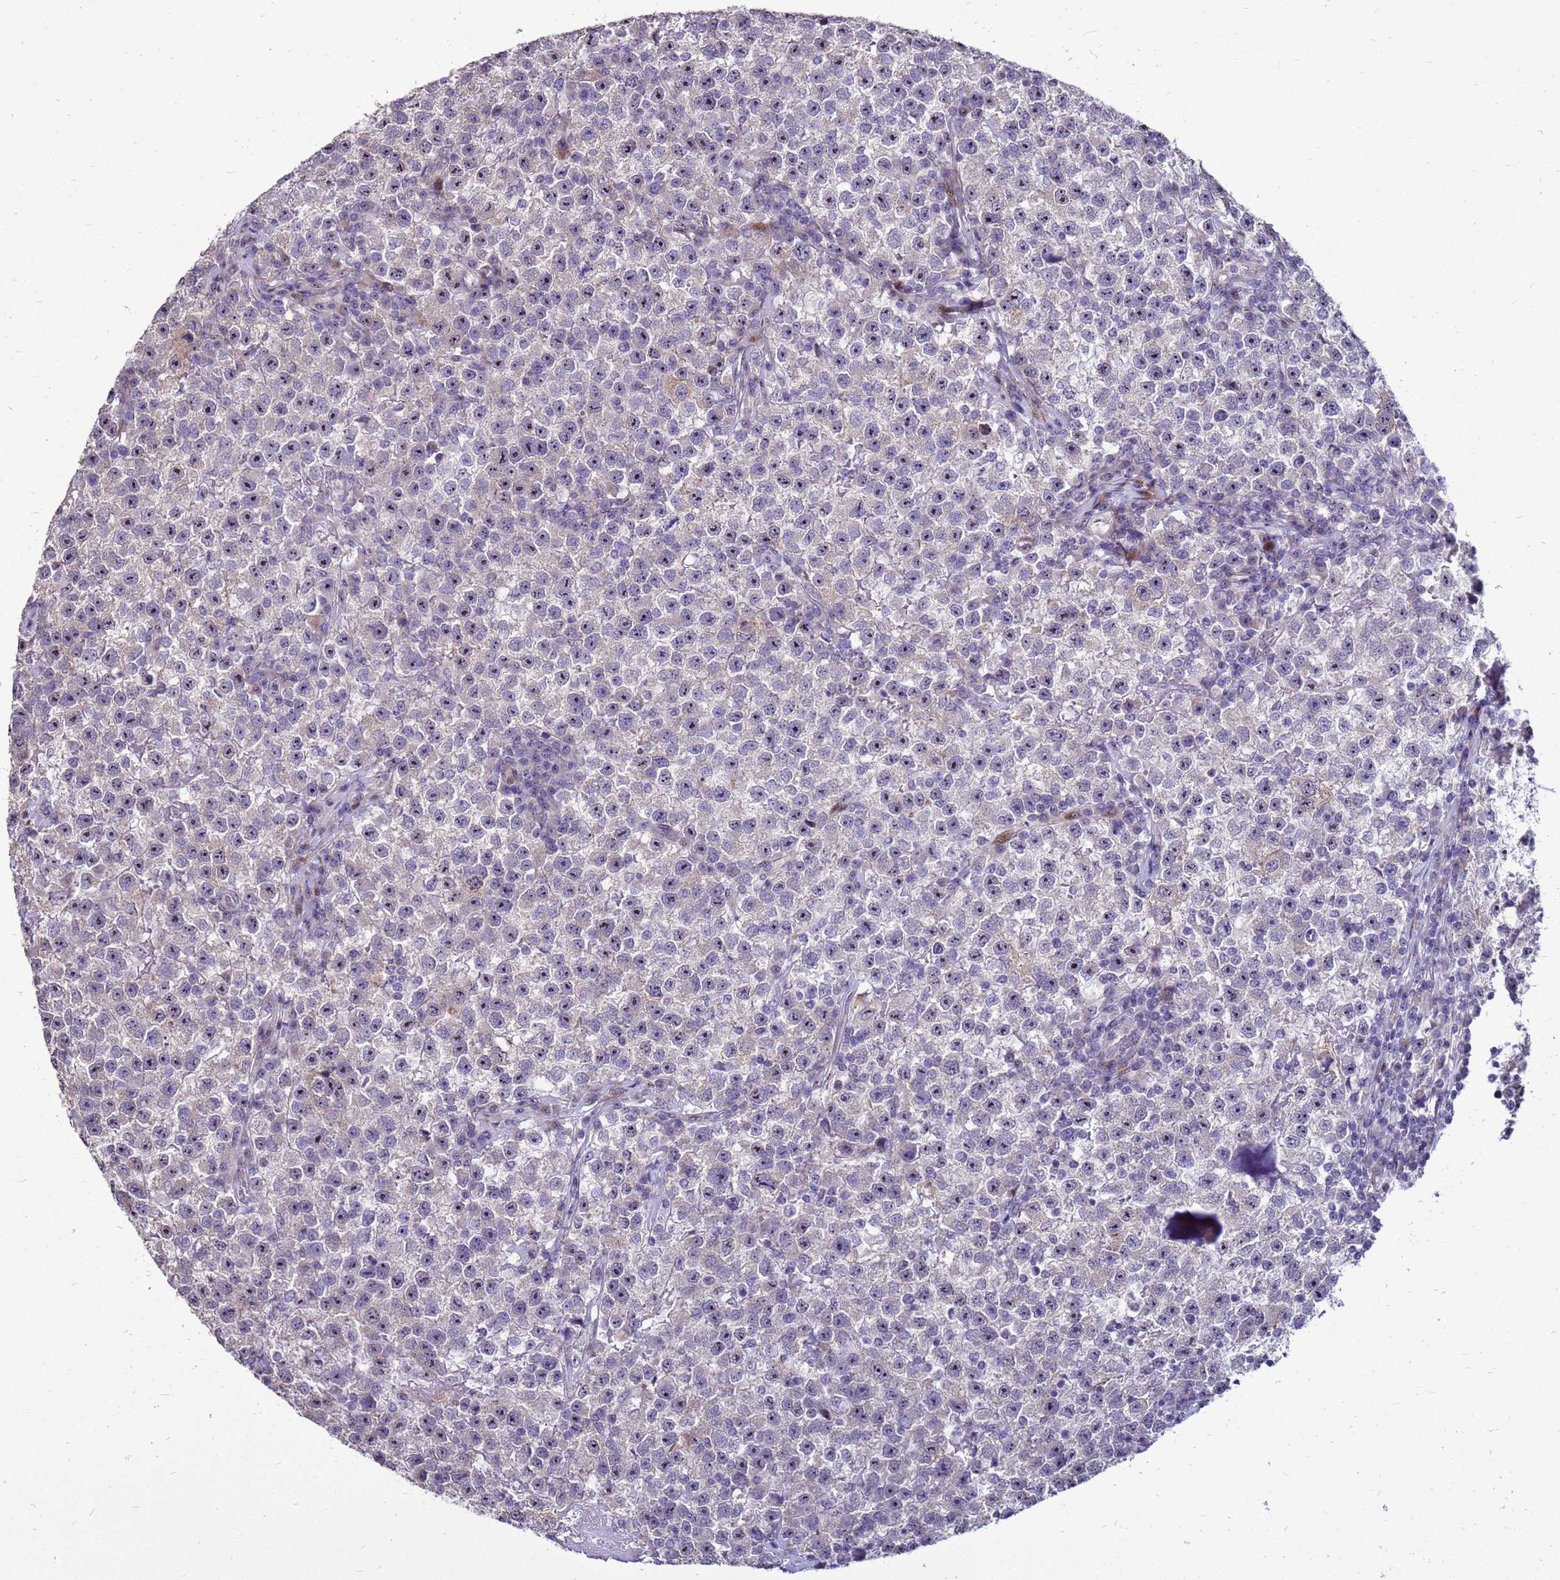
{"staining": {"intensity": "moderate", "quantity": "<25%", "location": "nuclear"}, "tissue": "testis cancer", "cell_type": "Tumor cells", "image_type": "cancer", "snomed": [{"axis": "morphology", "description": "Seminoma, NOS"}, {"axis": "topography", "description": "Testis"}], "caption": "Protein expression analysis of testis cancer displays moderate nuclear staining in about <25% of tumor cells.", "gene": "RSPO1", "patient": {"sex": "male", "age": 22}}